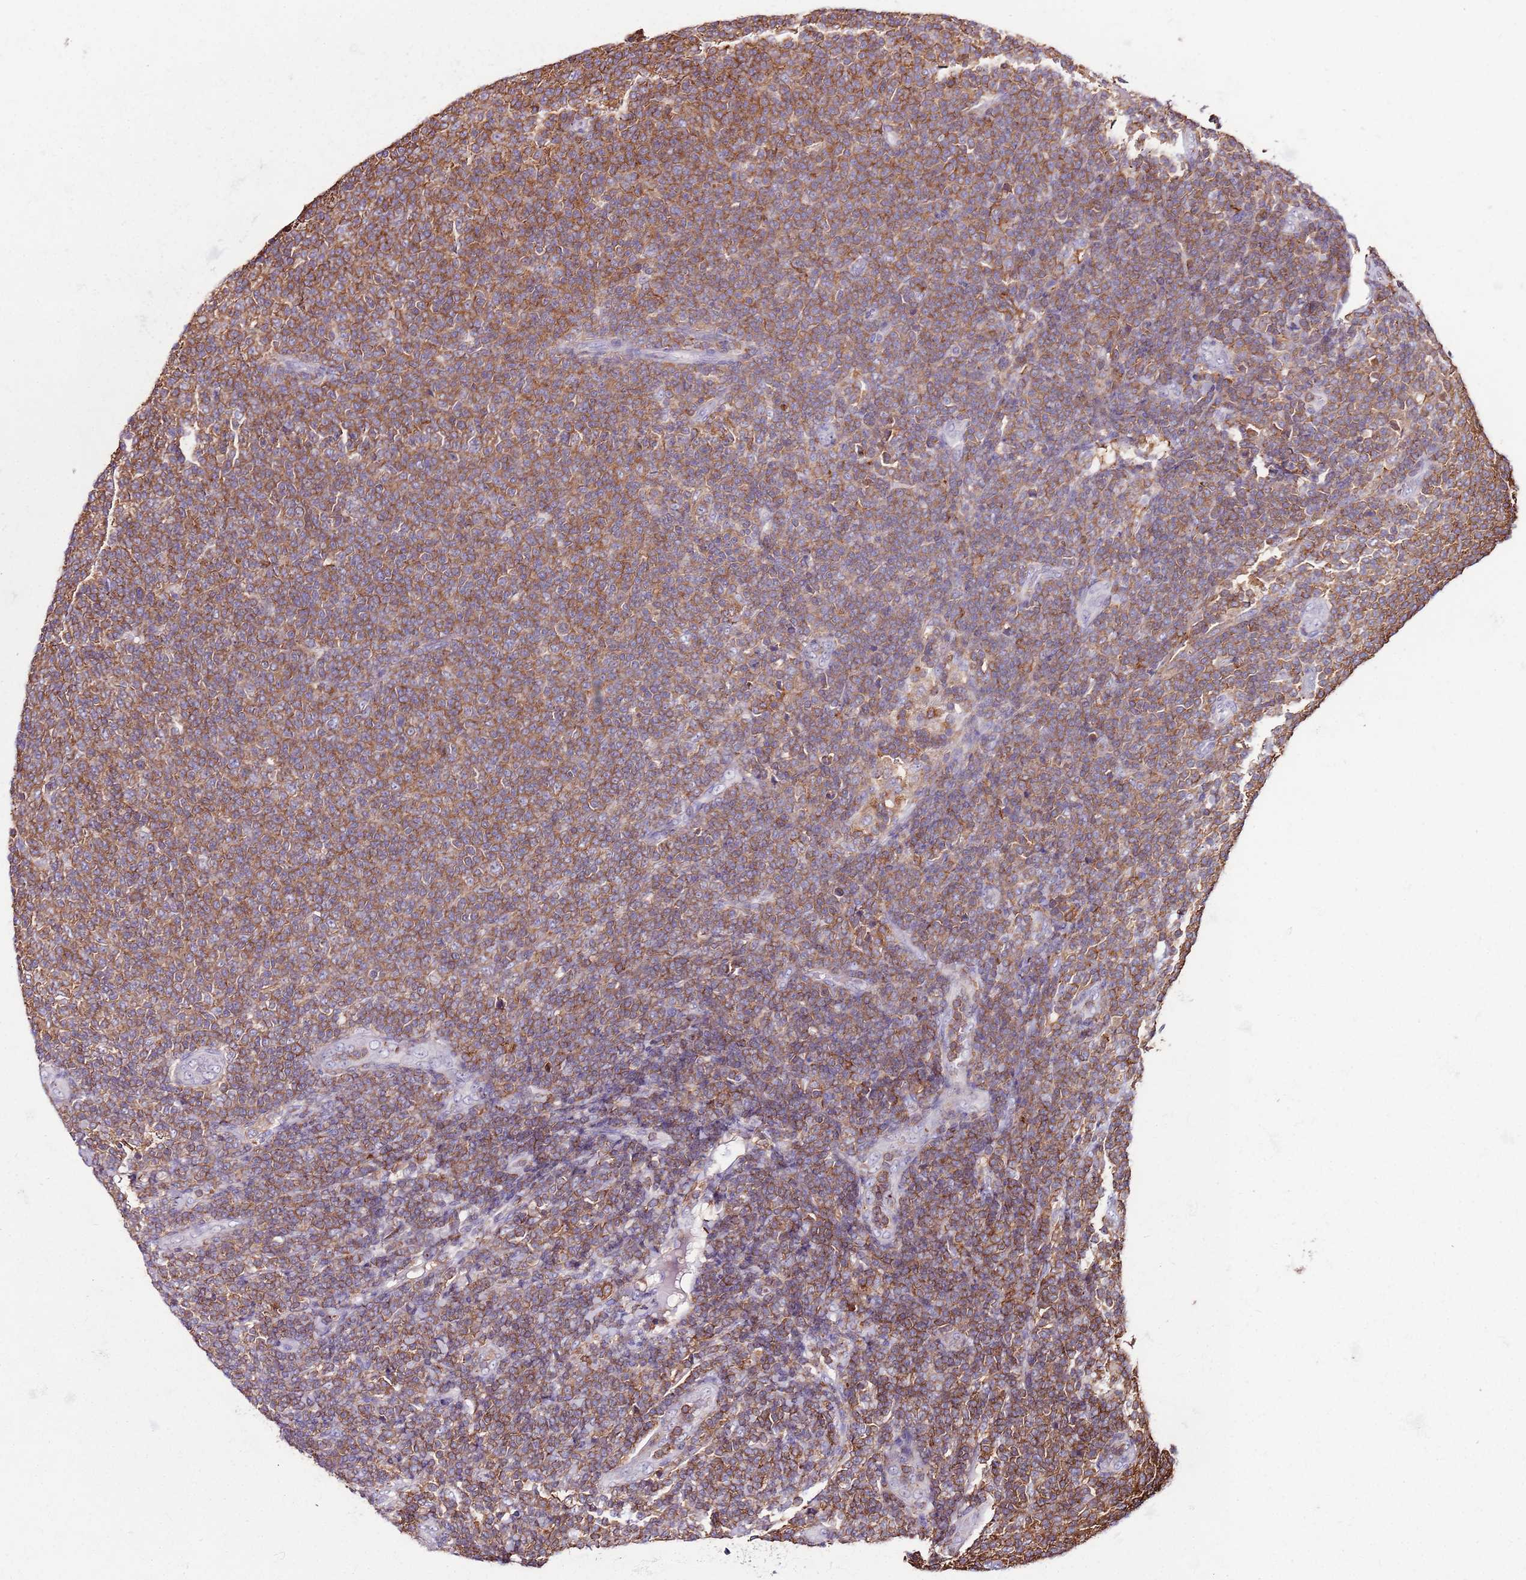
{"staining": {"intensity": "moderate", "quantity": ">75%", "location": "cytoplasmic/membranous"}, "tissue": "lymphoma", "cell_type": "Tumor cells", "image_type": "cancer", "snomed": [{"axis": "morphology", "description": "Malignant lymphoma, non-Hodgkin's type, Low grade"}, {"axis": "topography", "description": "Lymph node"}], "caption": "A micrograph of lymphoma stained for a protein exhibits moderate cytoplasmic/membranous brown staining in tumor cells. (IHC, brightfield microscopy, high magnification).", "gene": "ZSWIM1", "patient": {"sex": "male", "age": 66}}